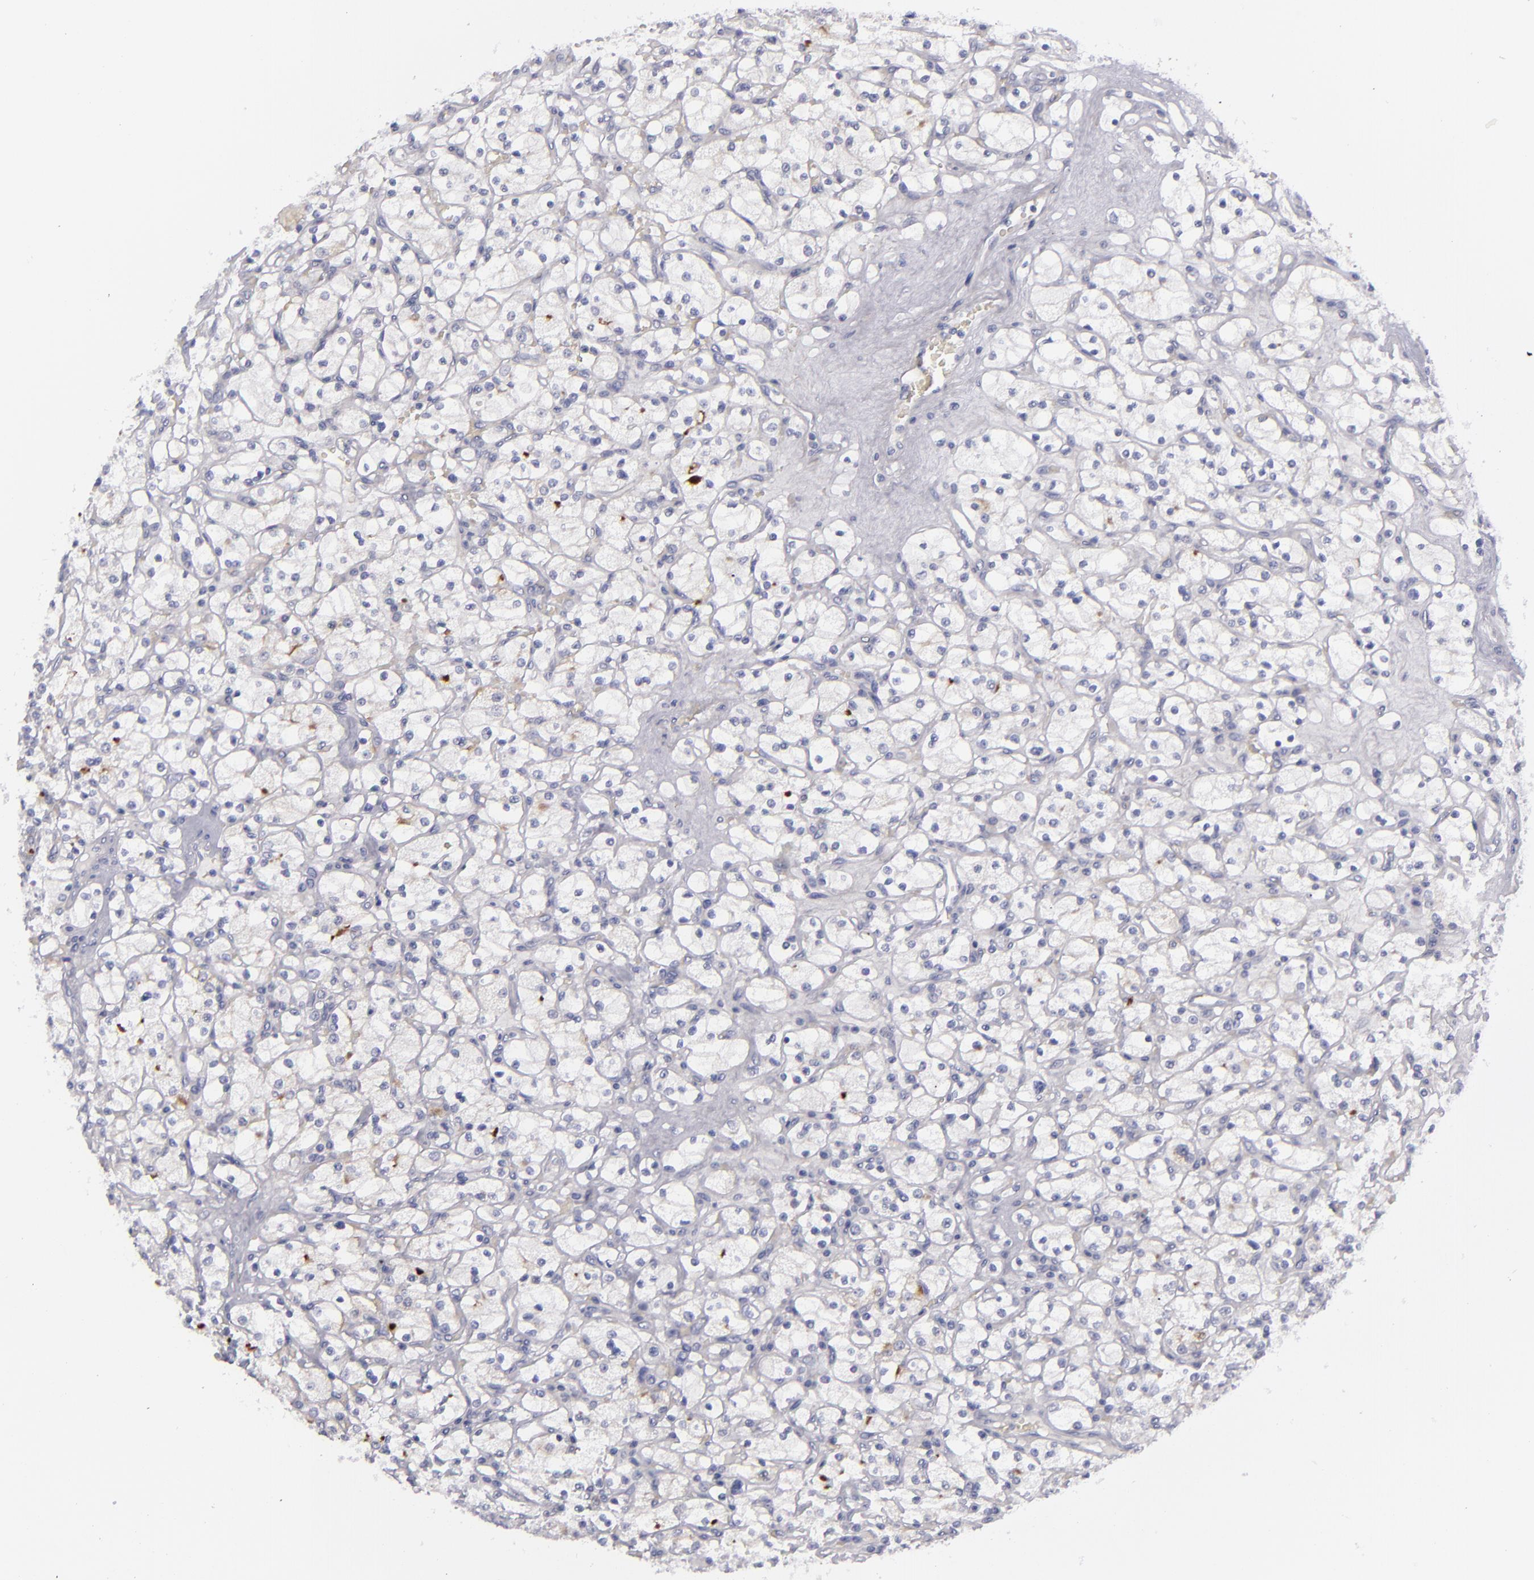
{"staining": {"intensity": "negative", "quantity": "none", "location": "none"}, "tissue": "renal cancer", "cell_type": "Tumor cells", "image_type": "cancer", "snomed": [{"axis": "morphology", "description": "Adenocarcinoma, NOS"}, {"axis": "topography", "description": "Kidney"}], "caption": "Tumor cells are negative for brown protein staining in renal cancer (adenocarcinoma).", "gene": "ANPEP", "patient": {"sex": "female", "age": 83}}